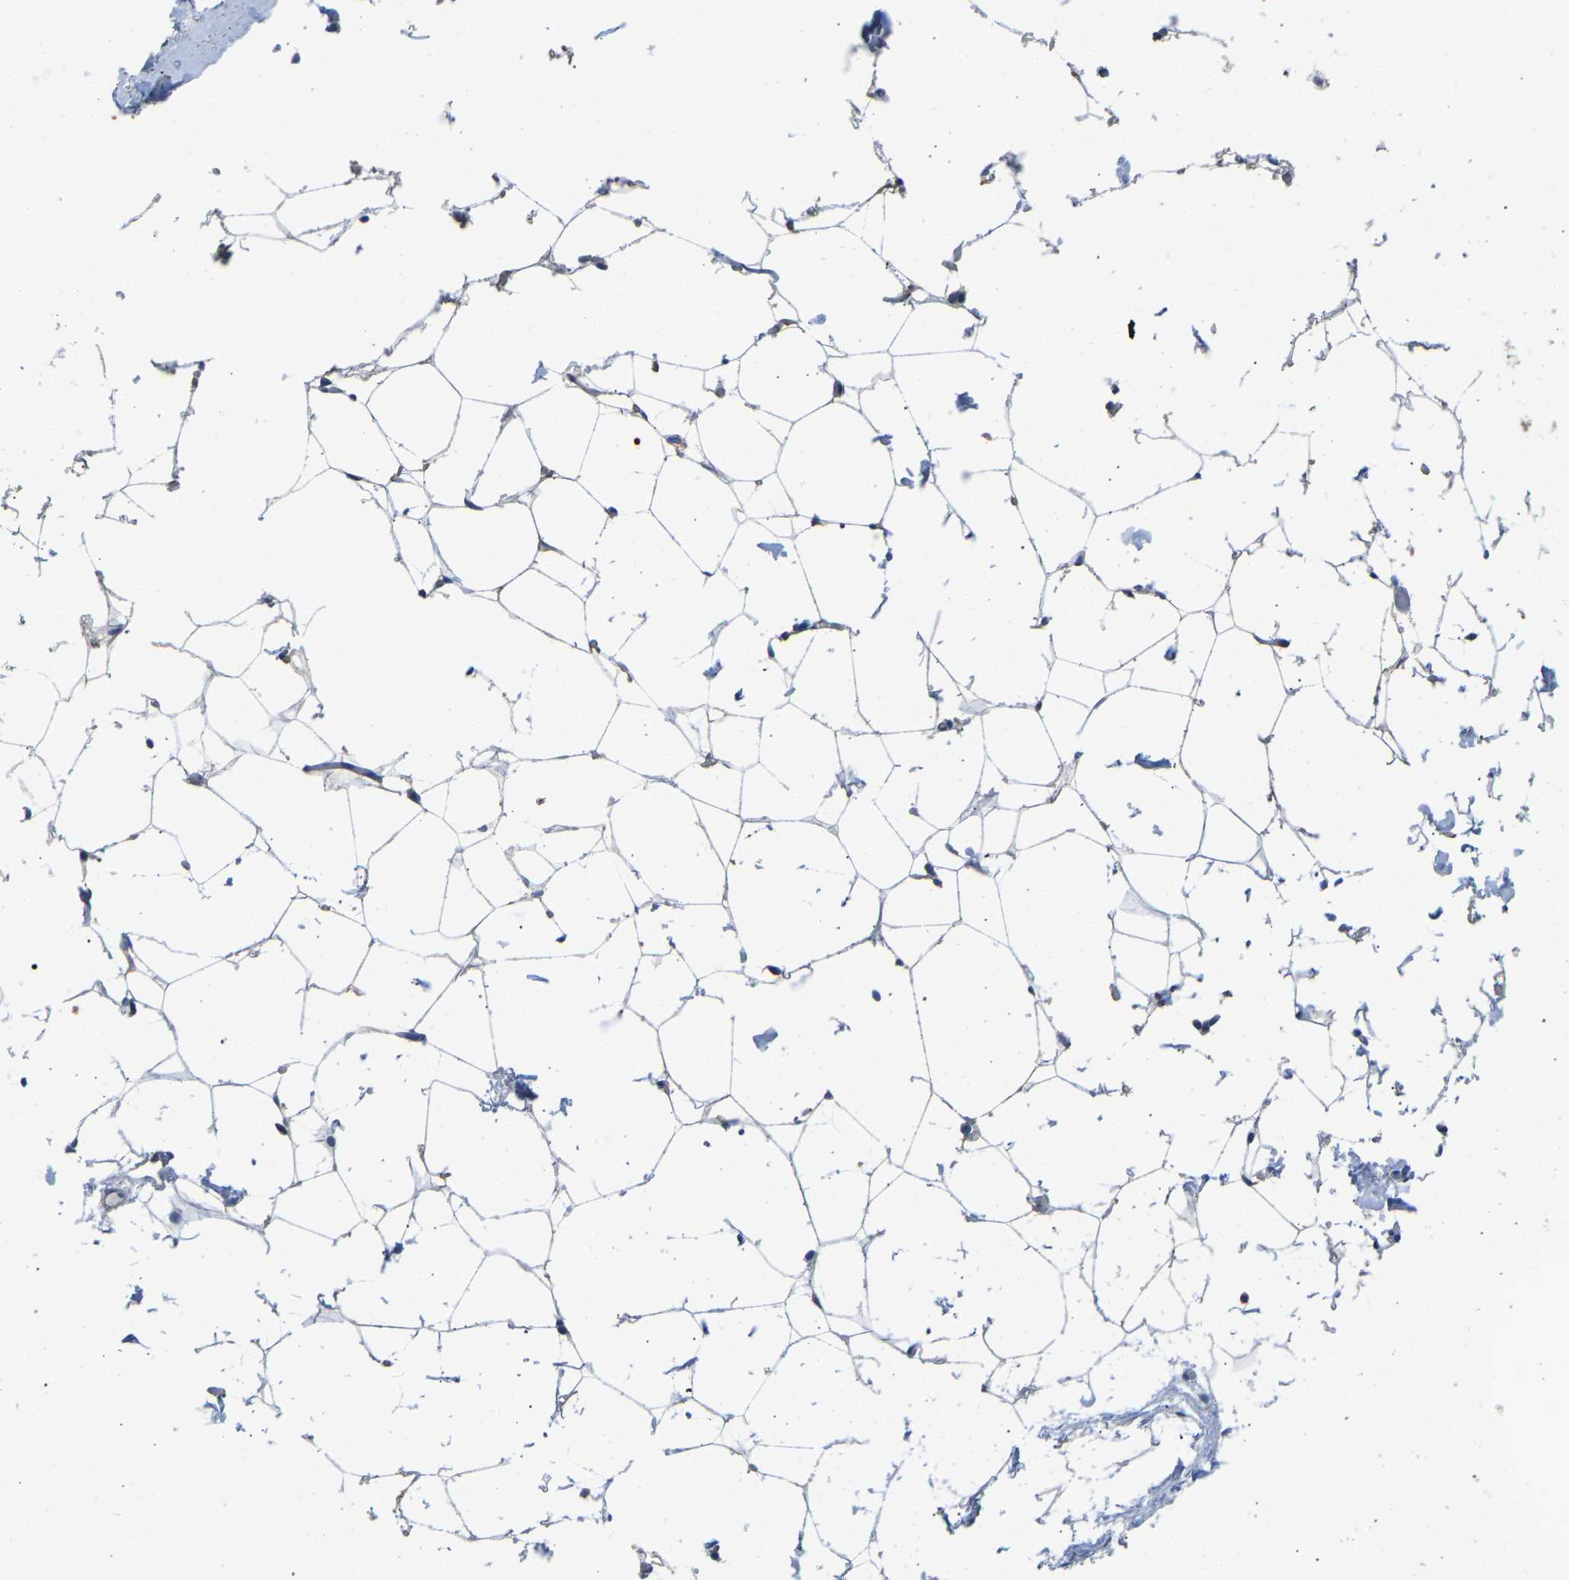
{"staining": {"intensity": "weak", "quantity": "25%-75%", "location": "cytoplasmic/membranous"}, "tissue": "adipose tissue", "cell_type": "Adipocytes", "image_type": "normal", "snomed": [{"axis": "morphology", "description": "Normal tissue, NOS"}, {"axis": "topography", "description": "Breast"}, {"axis": "topography", "description": "Soft tissue"}], "caption": "Immunohistochemistry (IHC) of unremarkable adipose tissue shows low levels of weak cytoplasmic/membranous positivity in about 25%-75% of adipocytes.", "gene": "MYH10", "patient": {"sex": "female", "age": 75}}